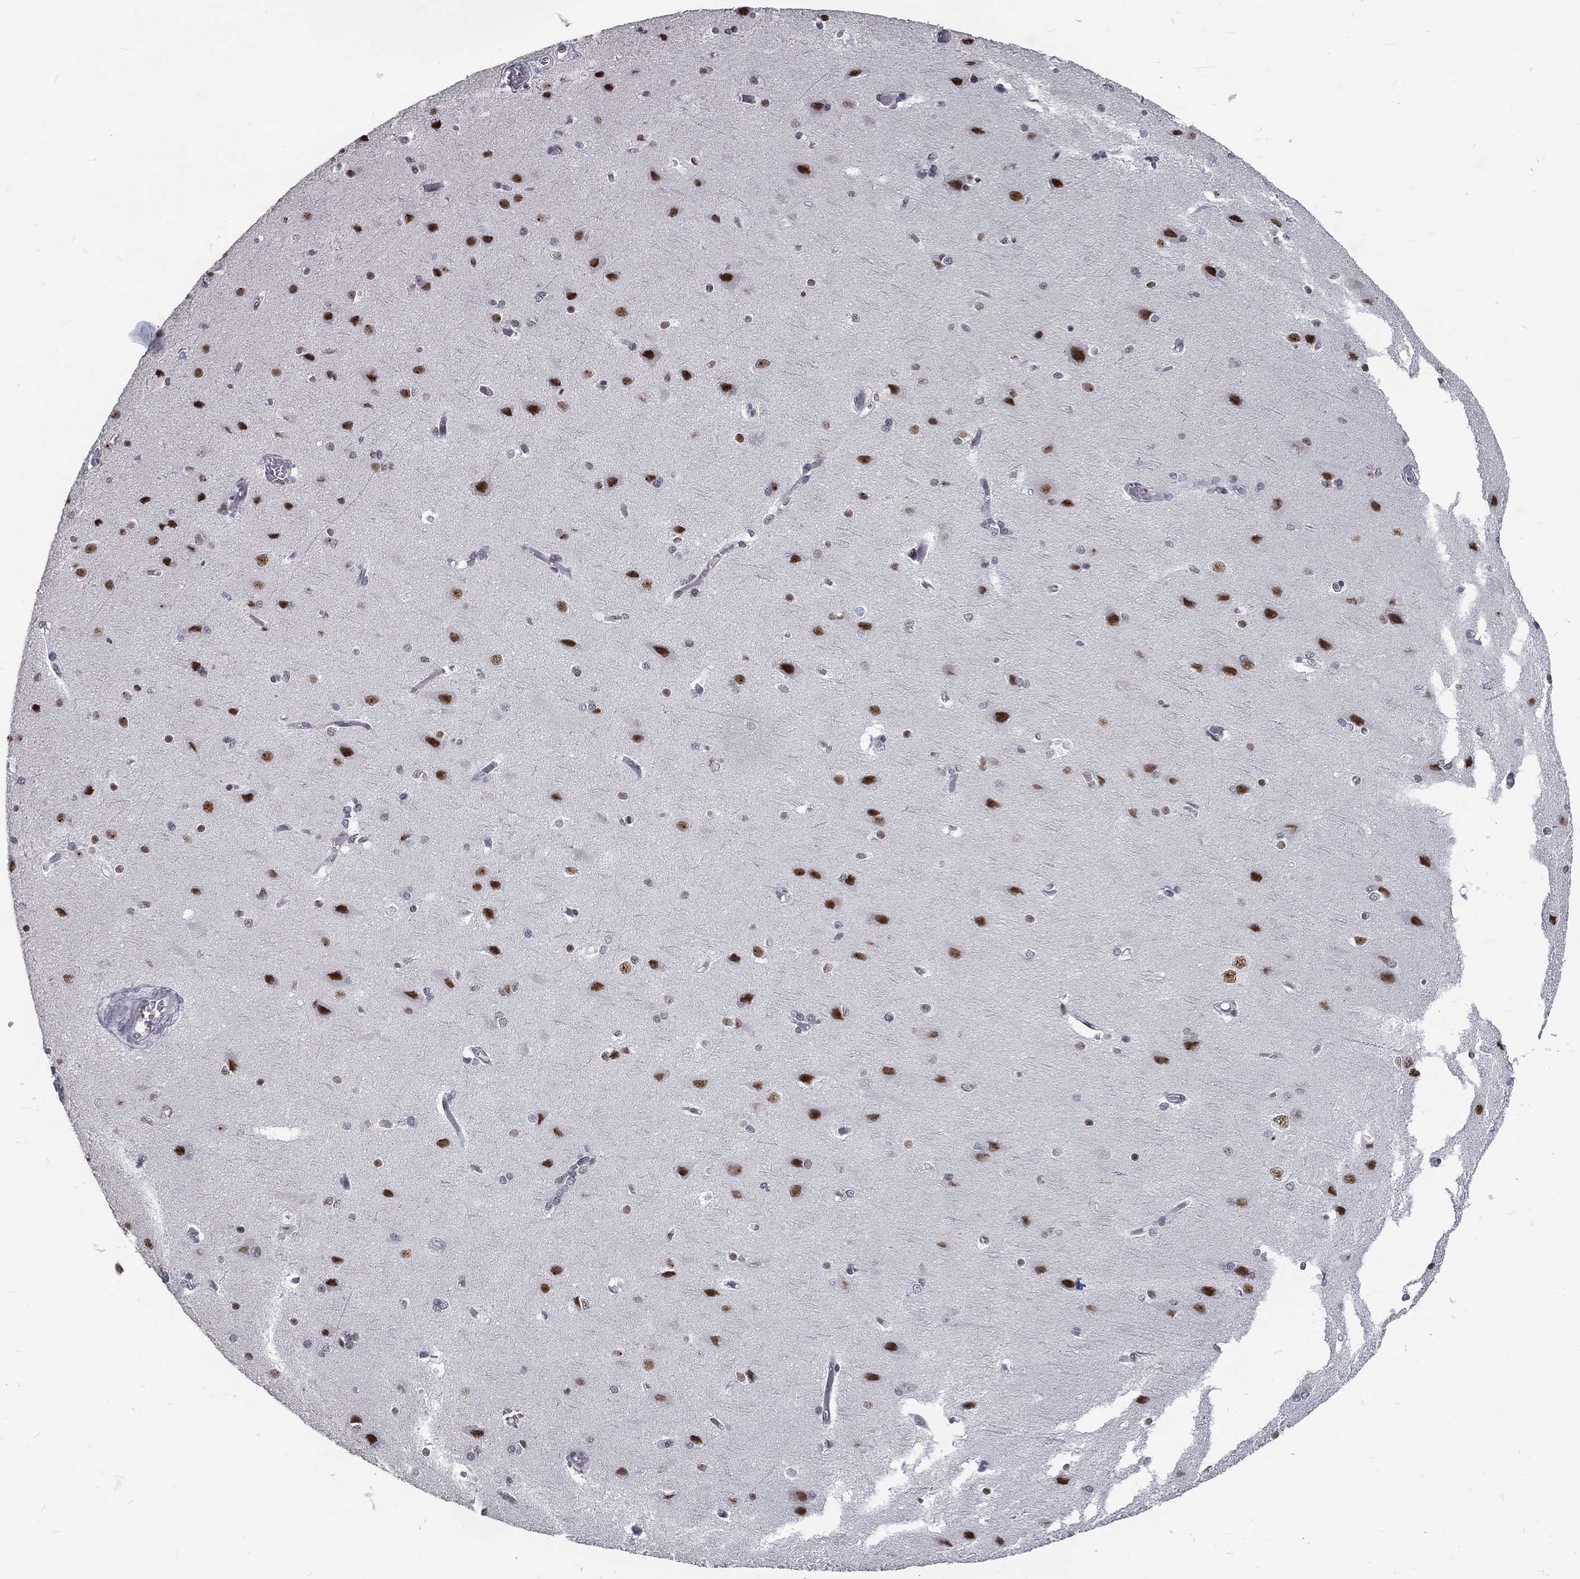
{"staining": {"intensity": "negative", "quantity": "none", "location": "none"}, "tissue": "cerebral cortex", "cell_type": "Endothelial cells", "image_type": "normal", "snomed": [{"axis": "morphology", "description": "Normal tissue, NOS"}, {"axis": "topography", "description": "Cerebral cortex"}], "caption": "Immunohistochemistry (IHC) image of unremarkable human cerebral cortex stained for a protein (brown), which displays no expression in endothelial cells. (DAB immunohistochemistry visualized using brightfield microscopy, high magnification).", "gene": "SNORC", "patient": {"sex": "male", "age": 37}}